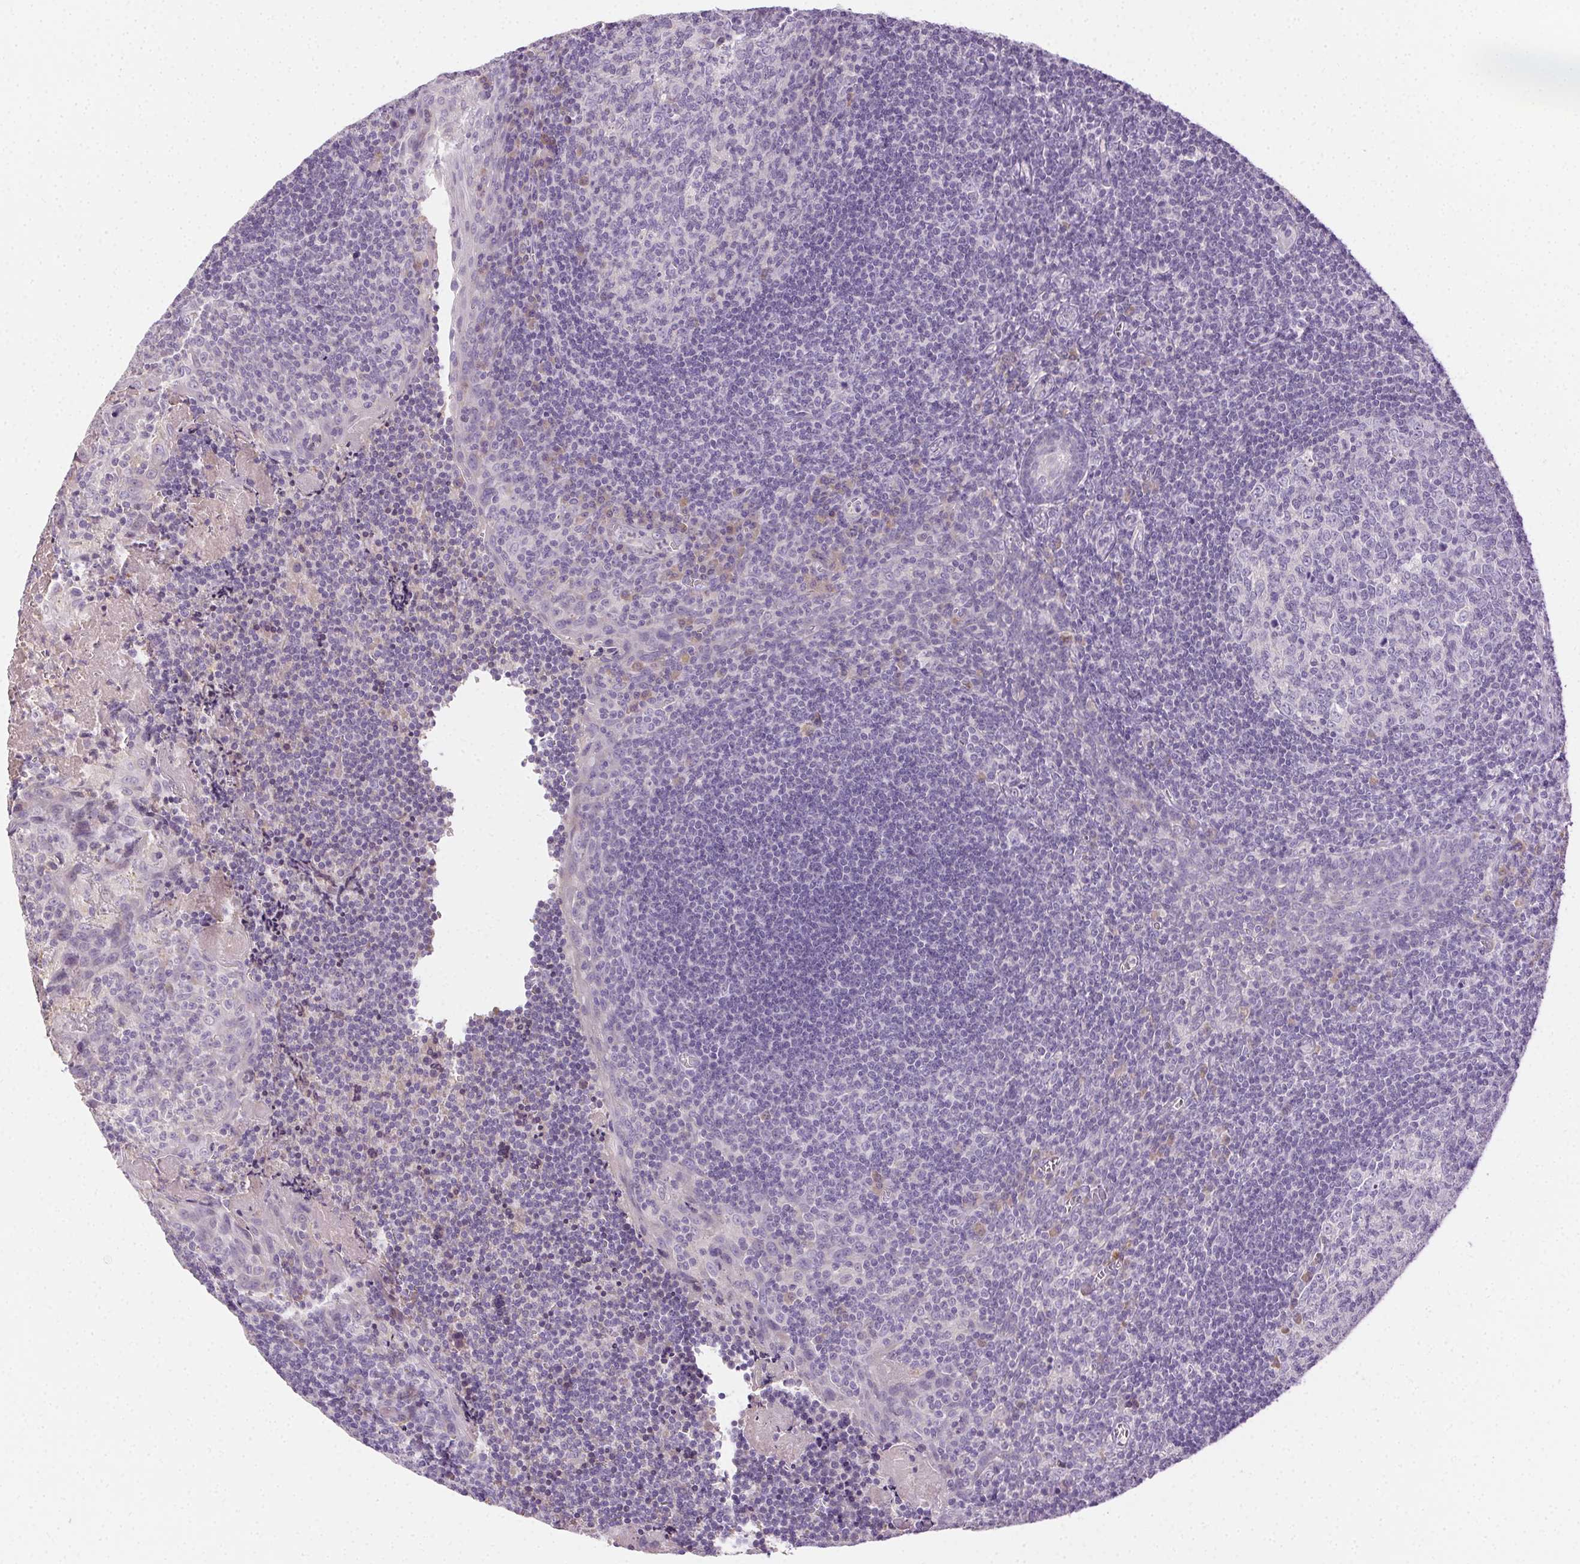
{"staining": {"intensity": "negative", "quantity": "none", "location": "none"}, "tissue": "tonsil", "cell_type": "Germinal center cells", "image_type": "normal", "snomed": [{"axis": "morphology", "description": "Normal tissue, NOS"}, {"axis": "morphology", "description": "Inflammation, NOS"}, {"axis": "topography", "description": "Tonsil"}], "caption": "High magnification brightfield microscopy of benign tonsil stained with DAB (brown) and counterstained with hematoxylin (blue): germinal center cells show no significant staining. Nuclei are stained in blue.", "gene": "BPIFB2", "patient": {"sex": "female", "age": 31}}